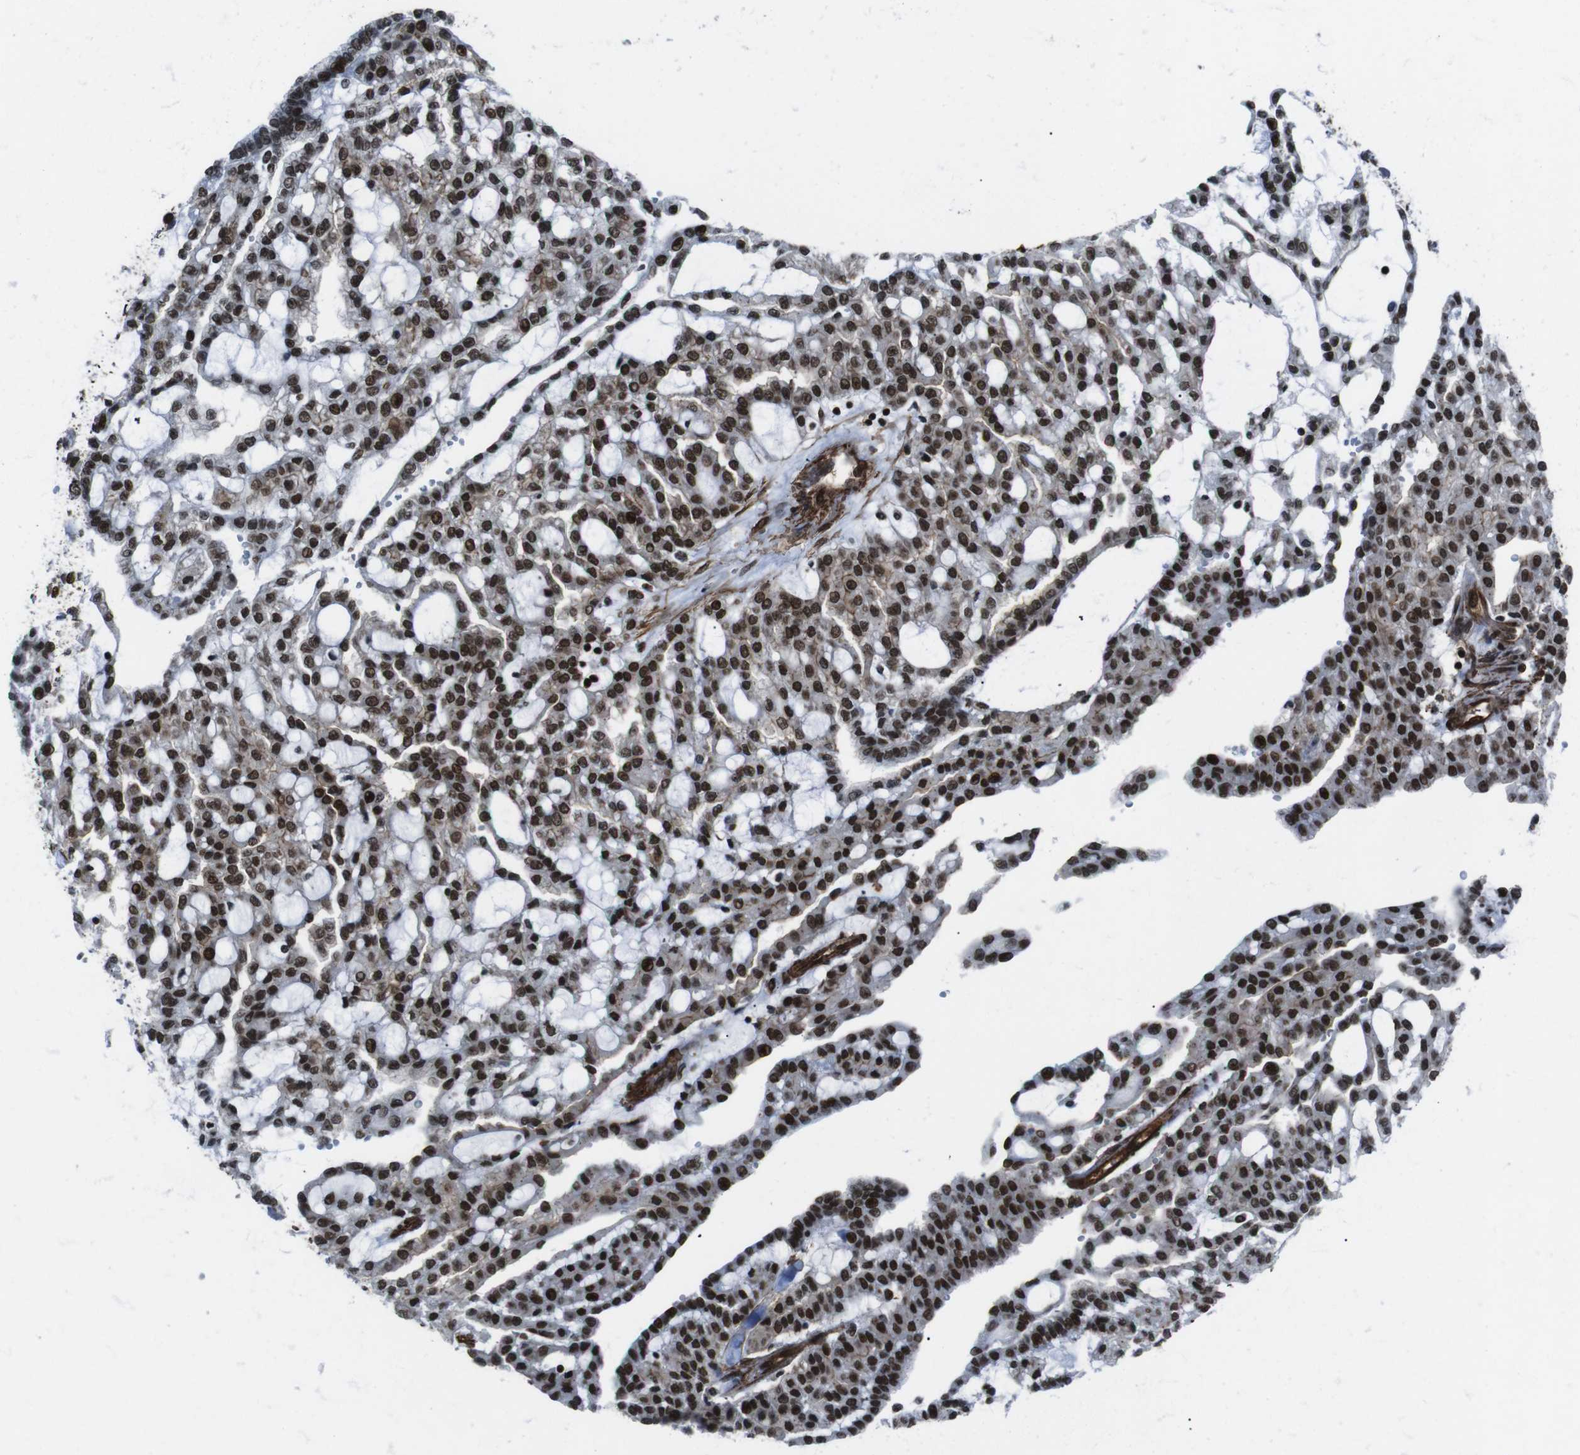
{"staining": {"intensity": "strong", "quantity": ">75%", "location": "nuclear"}, "tissue": "renal cancer", "cell_type": "Tumor cells", "image_type": "cancer", "snomed": [{"axis": "morphology", "description": "Adenocarcinoma, NOS"}, {"axis": "topography", "description": "Kidney"}], "caption": "An image of human renal cancer stained for a protein demonstrates strong nuclear brown staining in tumor cells.", "gene": "HNRNPU", "patient": {"sex": "male", "age": 63}}